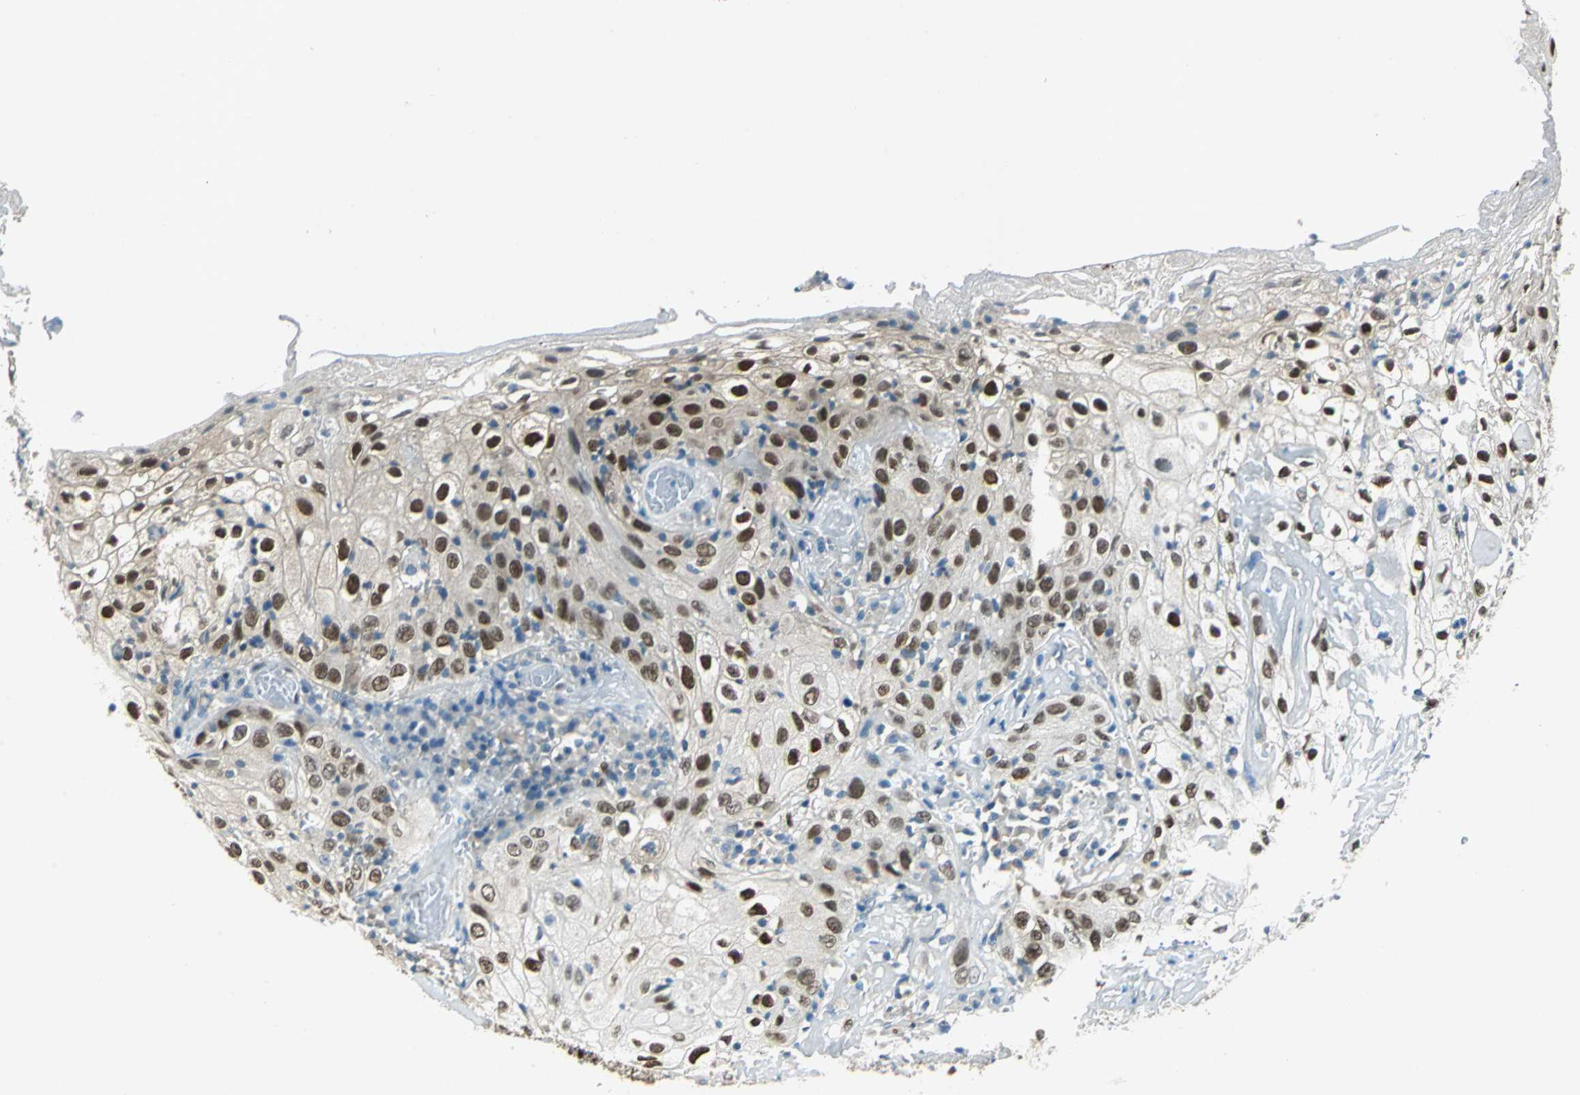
{"staining": {"intensity": "strong", "quantity": ">75%", "location": "cytoplasmic/membranous,nuclear"}, "tissue": "skin cancer", "cell_type": "Tumor cells", "image_type": "cancer", "snomed": [{"axis": "morphology", "description": "Squamous cell carcinoma, NOS"}, {"axis": "topography", "description": "Skin"}], "caption": "Human skin squamous cell carcinoma stained for a protein (brown) reveals strong cytoplasmic/membranous and nuclear positive positivity in about >75% of tumor cells.", "gene": "NFIA", "patient": {"sex": "male", "age": 65}}